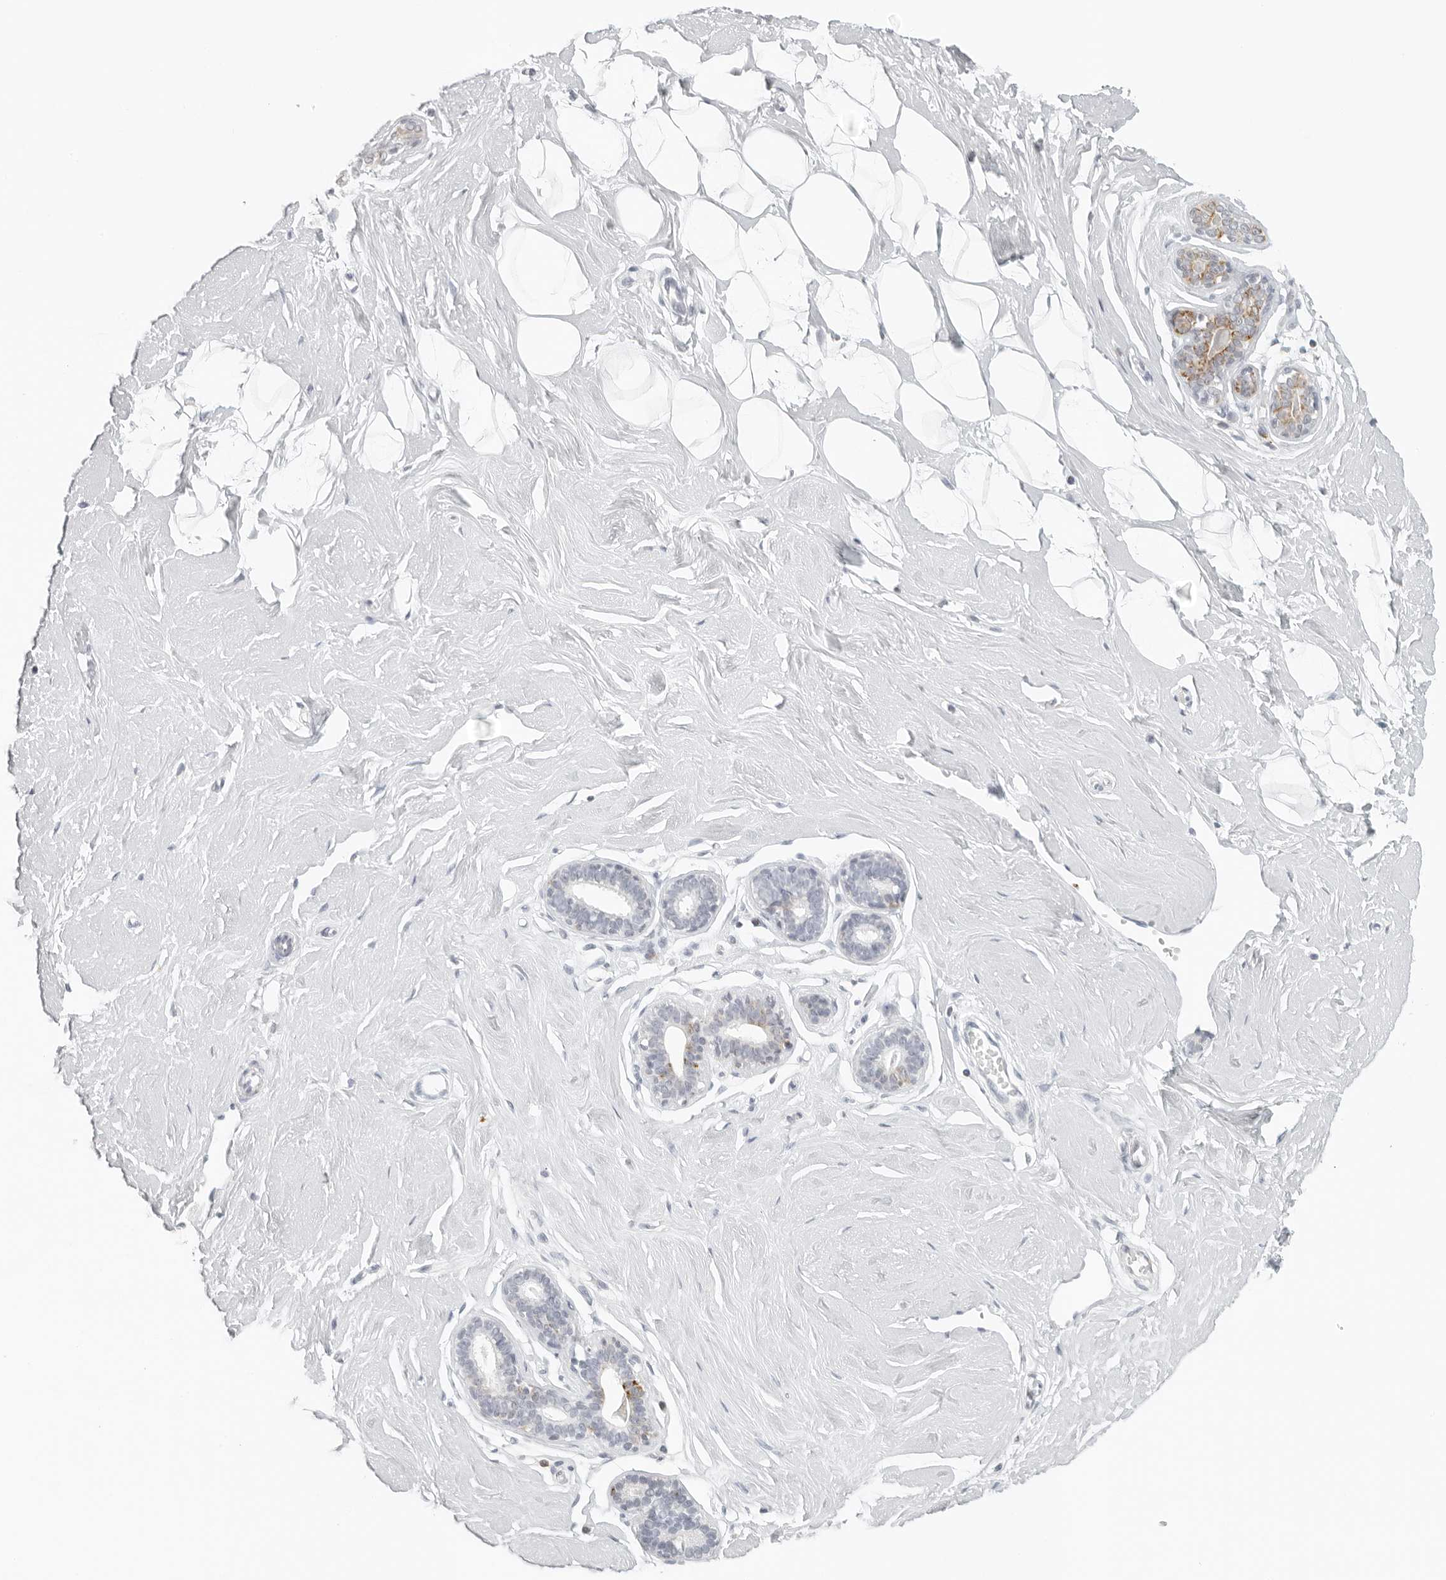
{"staining": {"intensity": "negative", "quantity": "none", "location": "none"}, "tissue": "breast", "cell_type": "Adipocytes", "image_type": "normal", "snomed": [{"axis": "morphology", "description": "Normal tissue, NOS"}, {"axis": "topography", "description": "Breast"}], "caption": "IHC histopathology image of benign human breast stained for a protein (brown), which displays no expression in adipocytes.", "gene": "RPS6KC1", "patient": {"sex": "female", "age": 23}}